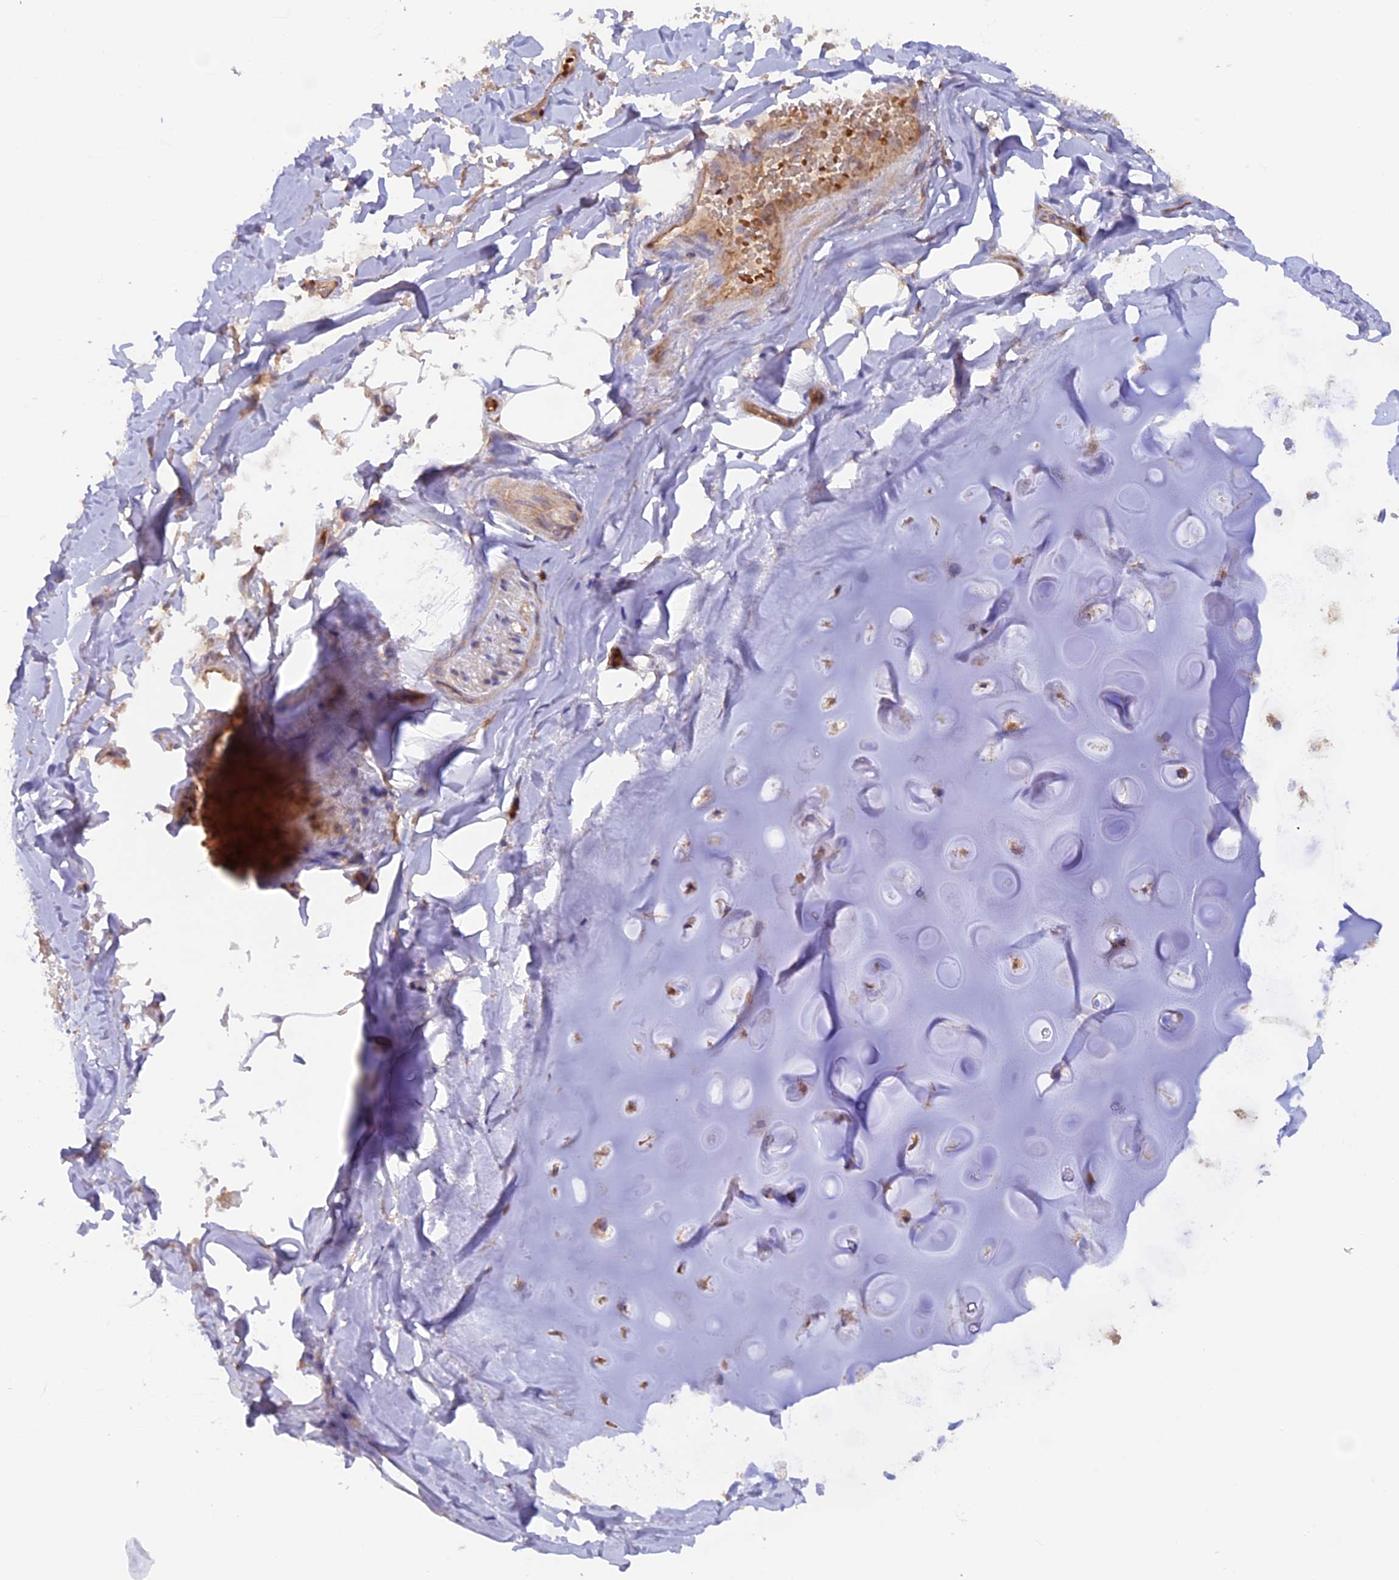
{"staining": {"intensity": "weak", "quantity": ">75%", "location": "cytoplasmic/membranous"}, "tissue": "soft tissue", "cell_type": "Chondrocytes", "image_type": "normal", "snomed": [{"axis": "morphology", "description": "Normal tissue, NOS"}, {"axis": "topography", "description": "Lymph node"}, {"axis": "topography", "description": "Cartilage tissue"}, {"axis": "topography", "description": "Bronchus"}], "caption": "Protein analysis of normal soft tissue reveals weak cytoplasmic/membranous staining in about >75% of chondrocytes.", "gene": "DUS3L", "patient": {"sex": "male", "age": 63}}